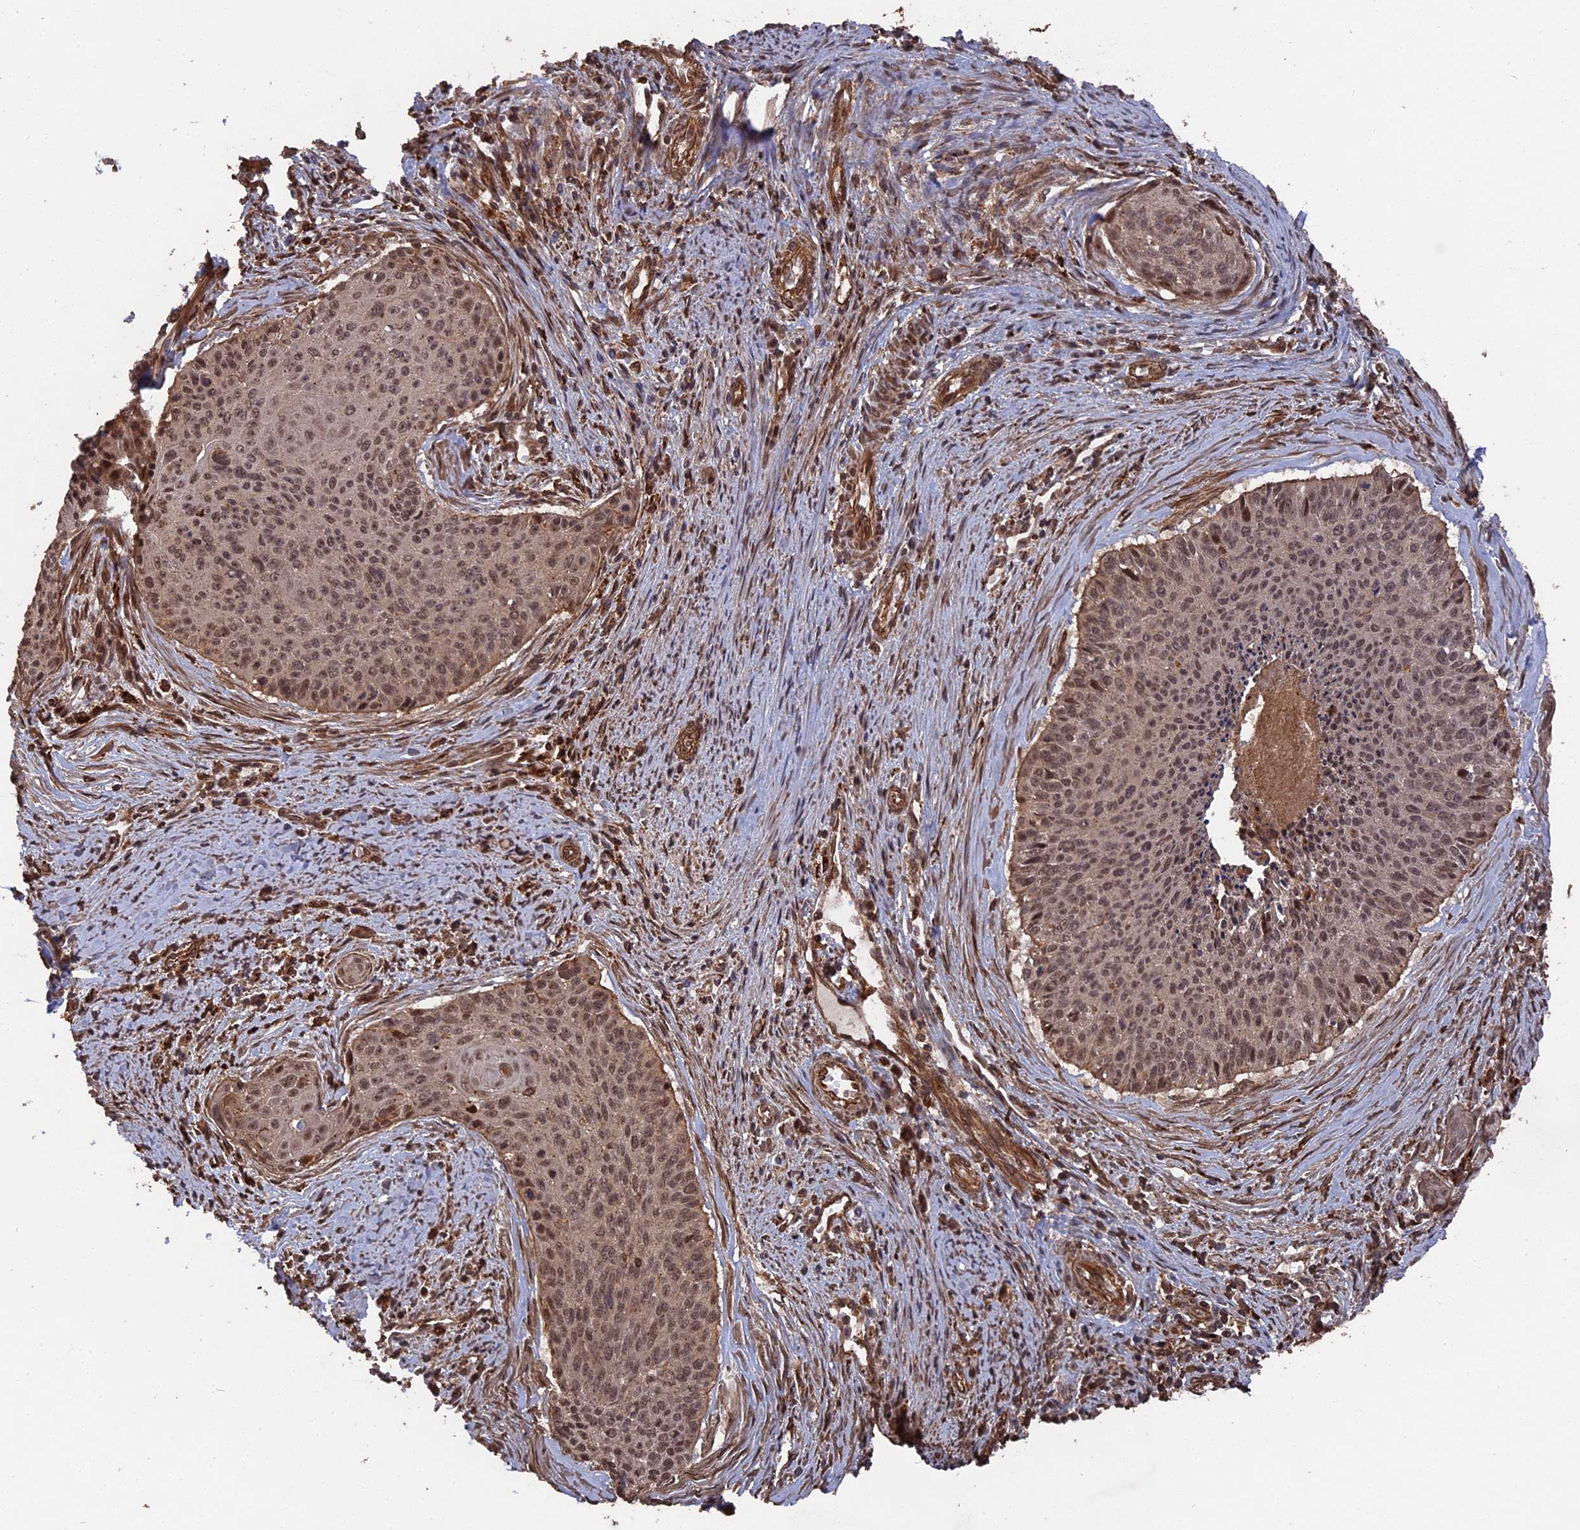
{"staining": {"intensity": "moderate", "quantity": ">75%", "location": "nuclear"}, "tissue": "cervical cancer", "cell_type": "Tumor cells", "image_type": "cancer", "snomed": [{"axis": "morphology", "description": "Squamous cell carcinoma, NOS"}, {"axis": "topography", "description": "Cervix"}], "caption": "Moderate nuclear protein staining is appreciated in about >75% of tumor cells in cervical squamous cell carcinoma.", "gene": "TELO2", "patient": {"sex": "female", "age": 55}}